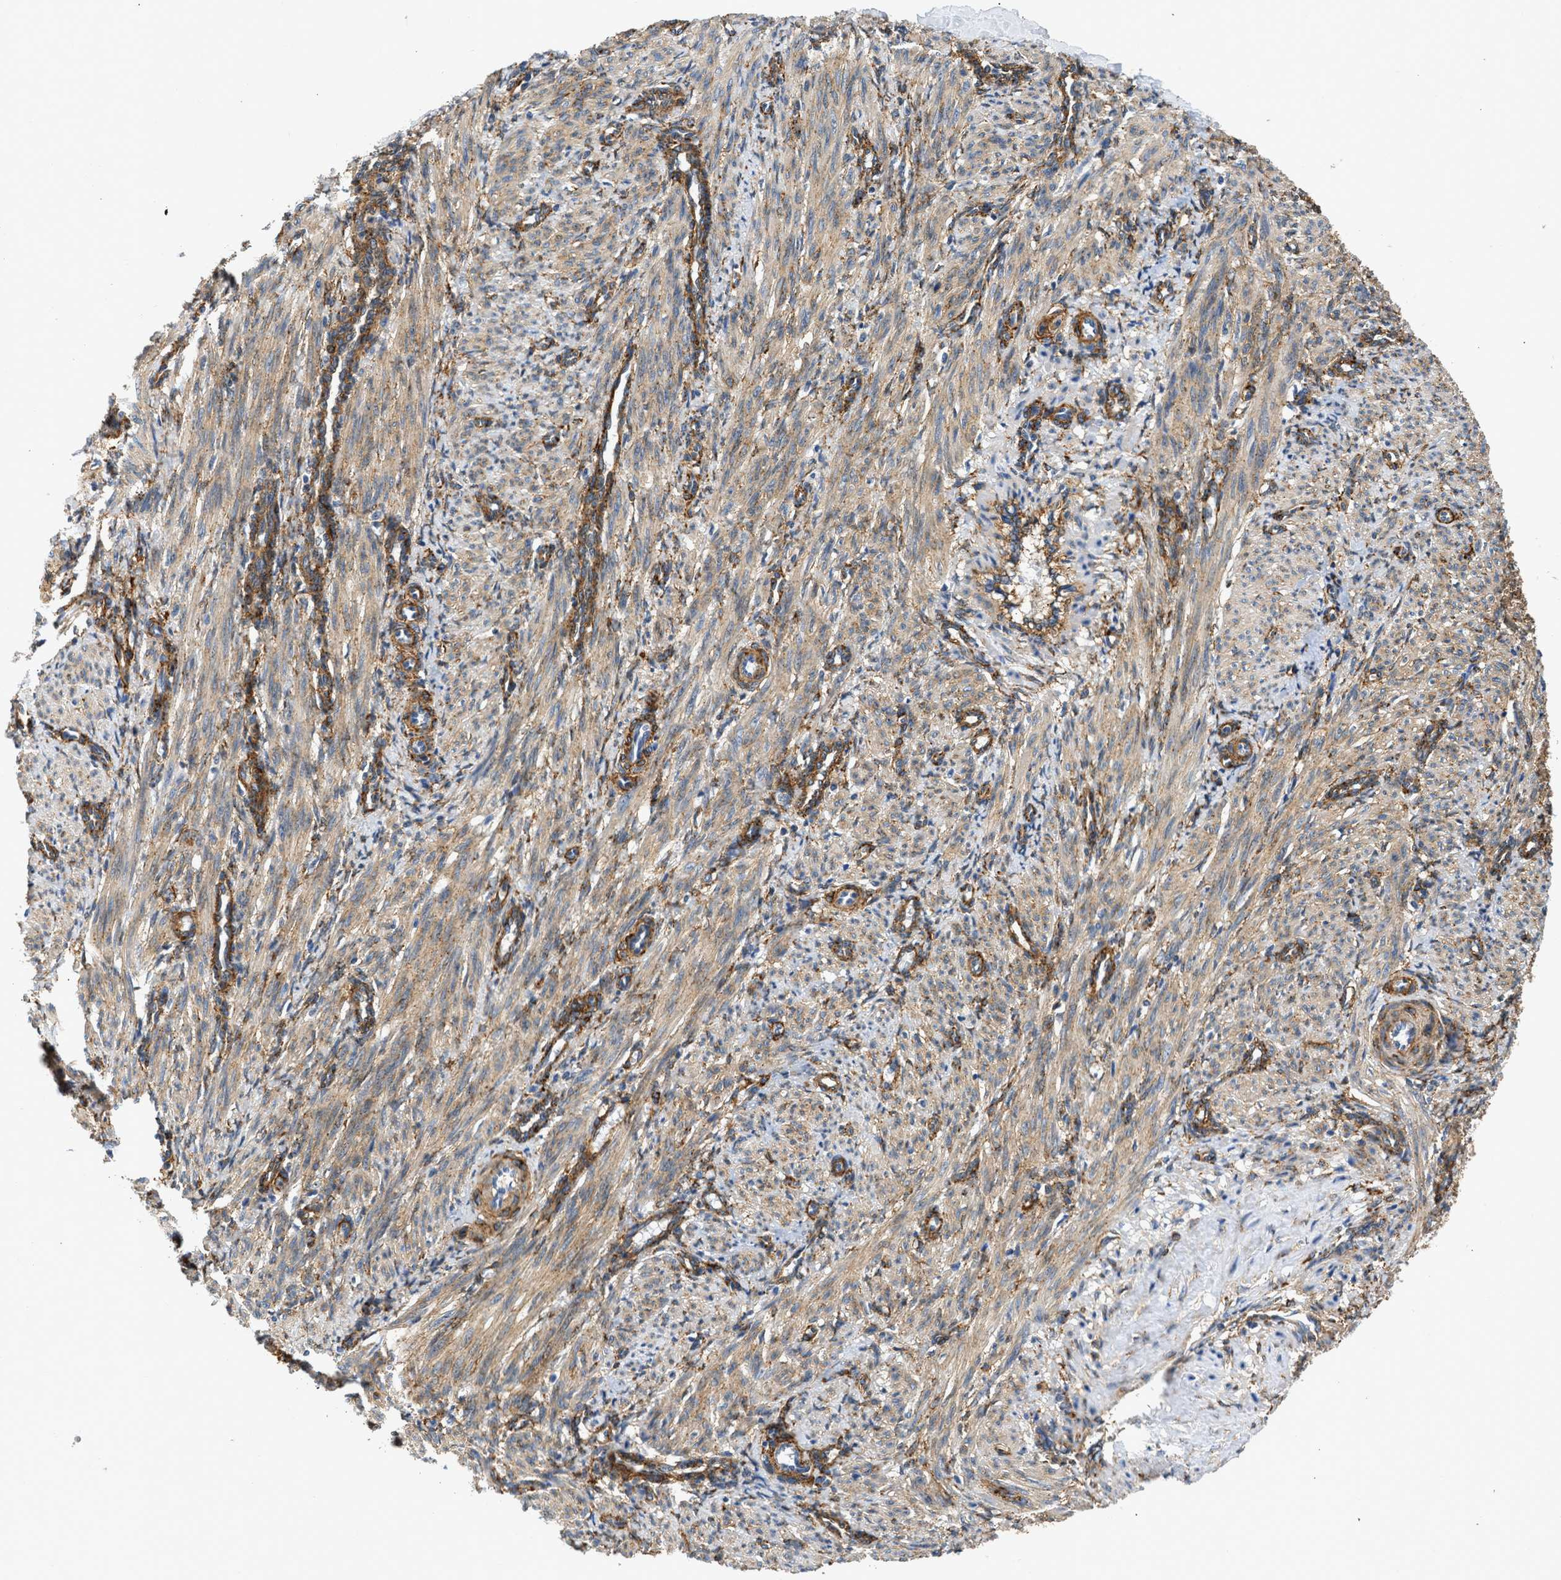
{"staining": {"intensity": "moderate", "quantity": "25%-75%", "location": "cytoplasmic/membranous"}, "tissue": "smooth muscle", "cell_type": "Smooth muscle cells", "image_type": "normal", "snomed": [{"axis": "morphology", "description": "Normal tissue, NOS"}, {"axis": "topography", "description": "Endometrium"}], "caption": "Immunohistochemistry (IHC) photomicrograph of benign human smooth muscle stained for a protein (brown), which reveals medium levels of moderate cytoplasmic/membranous staining in approximately 25%-75% of smooth muscle cells.", "gene": "SEPTIN2", "patient": {"sex": "female", "age": 33}}